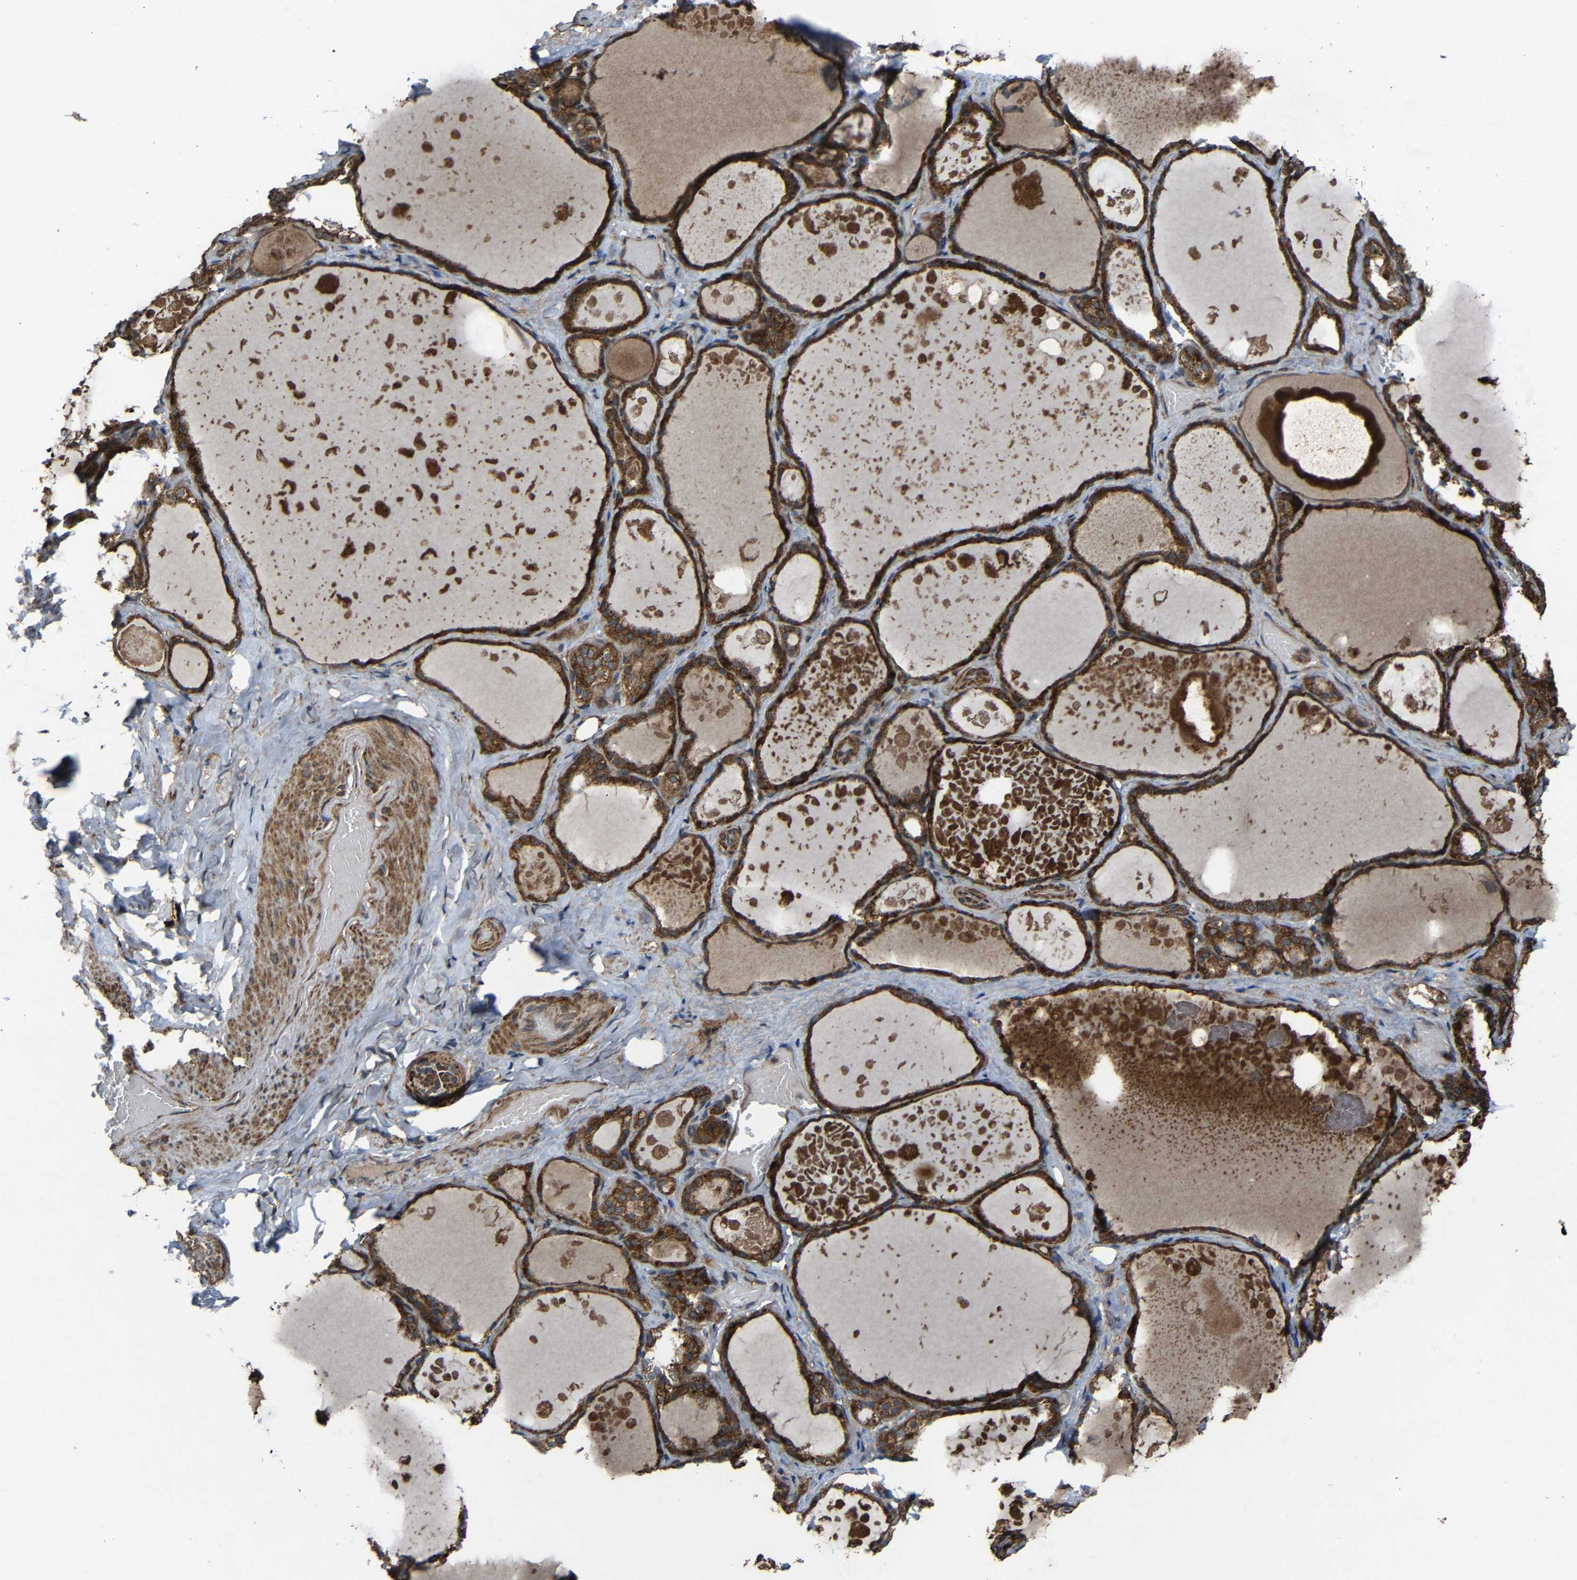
{"staining": {"intensity": "strong", "quantity": ">75%", "location": "cytoplasmic/membranous"}, "tissue": "thyroid gland", "cell_type": "Glandular cells", "image_type": "normal", "snomed": [{"axis": "morphology", "description": "Normal tissue, NOS"}, {"axis": "topography", "description": "Thyroid gland"}], "caption": "Immunohistochemical staining of normal human thyroid gland shows high levels of strong cytoplasmic/membranous staining in about >75% of glandular cells. (IHC, brightfield microscopy, high magnification).", "gene": "C1GALT1", "patient": {"sex": "male", "age": 61}}